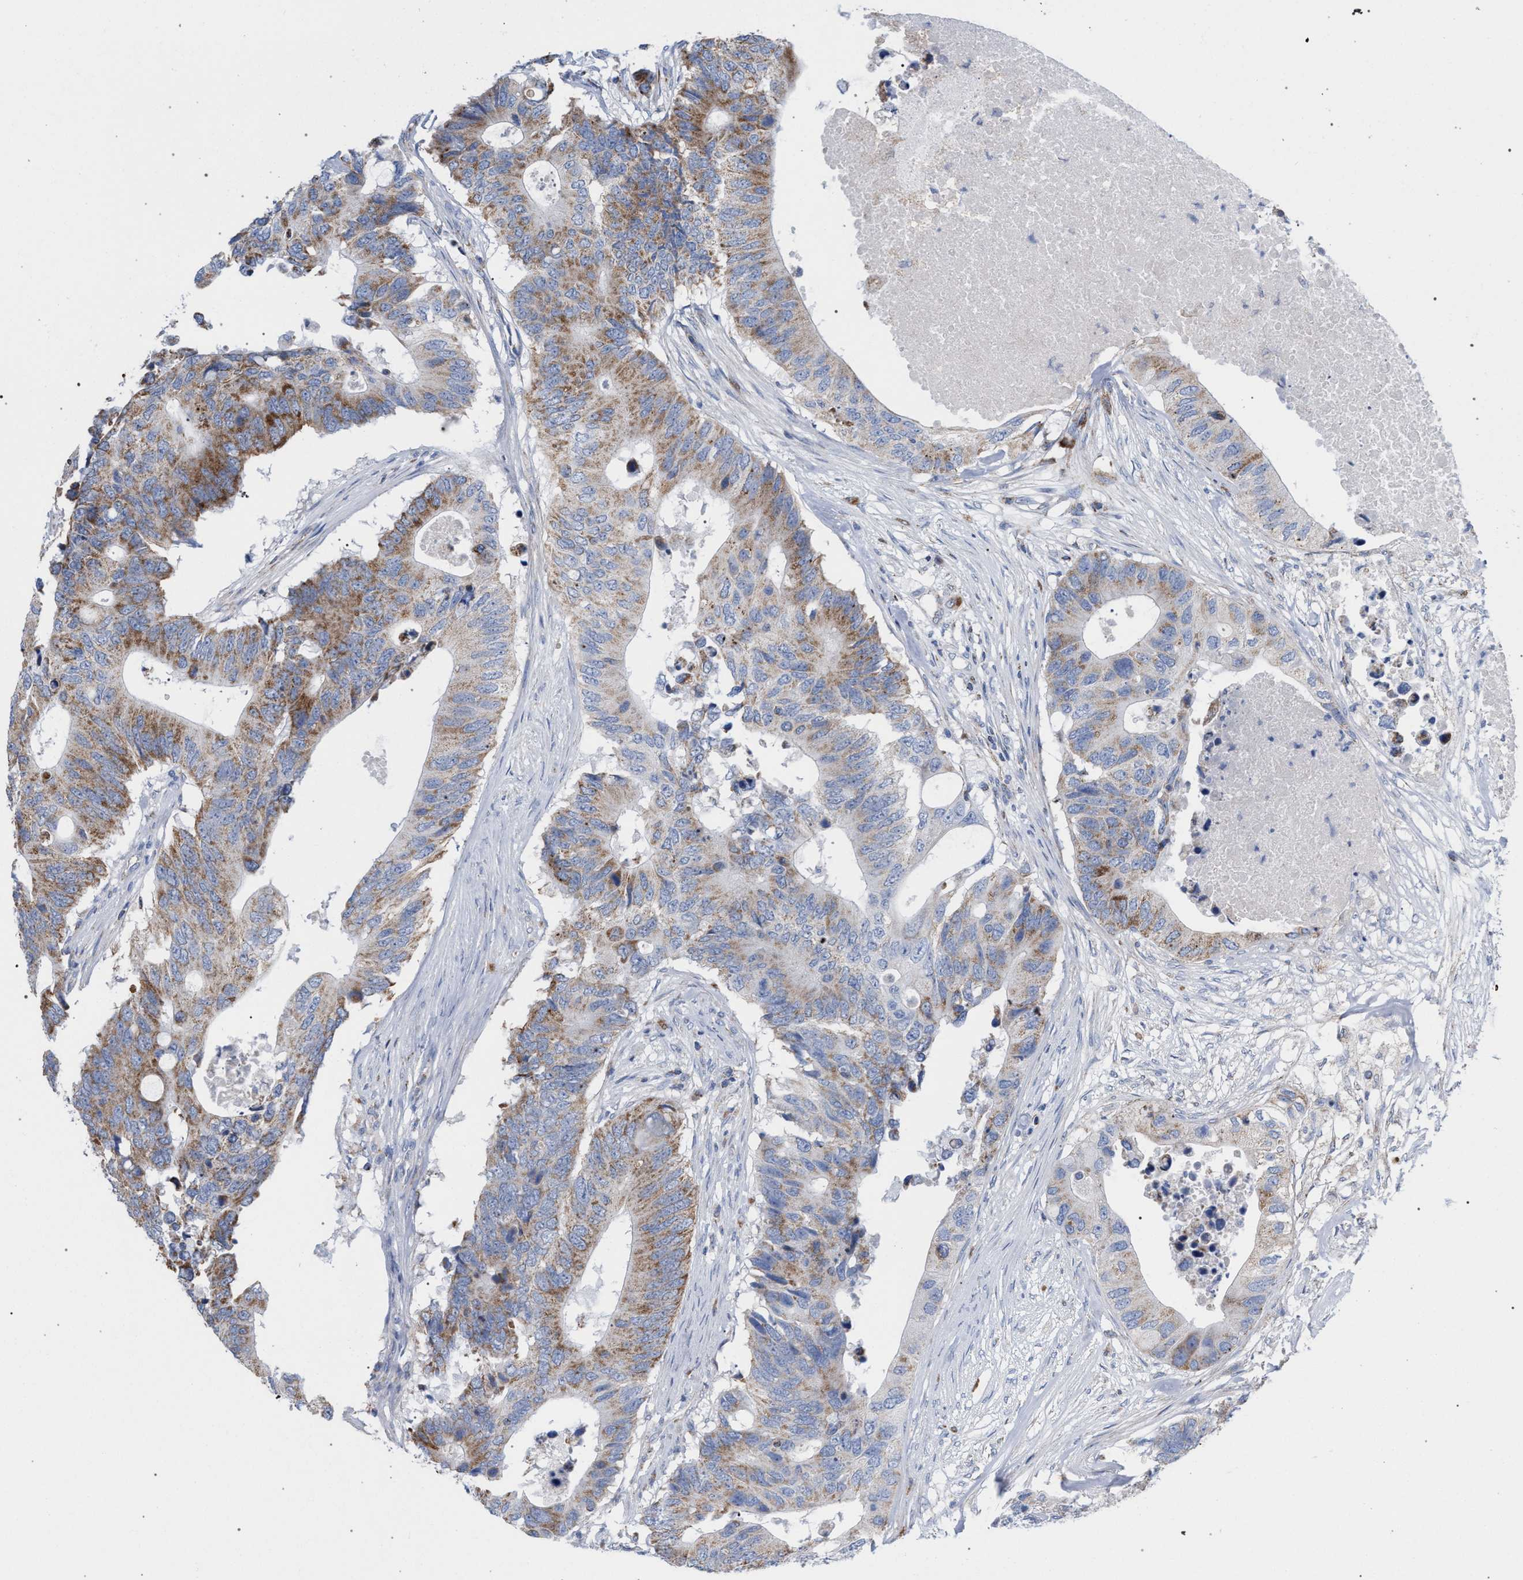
{"staining": {"intensity": "moderate", "quantity": ">75%", "location": "cytoplasmic/membranous"}, "tissue": "colorectal cancer", "cell_type": "Tumor cells", "image_type": "cancer", "snomed": [{"axis": "morphology", "description": "Adenocarcinoma, NOS"}, {"axis": "topography", "description": "Colon"}], "caption": "Adenocarcinoma (colorectal) stained for a protein displays moderate cytoplasmic/membranous positivity in tumor cells. (brown staining indicates protein expression, while blue staining denotes nuclei).", "gene": "ECI2", "patient": {"sex": "male", "age": 71}}